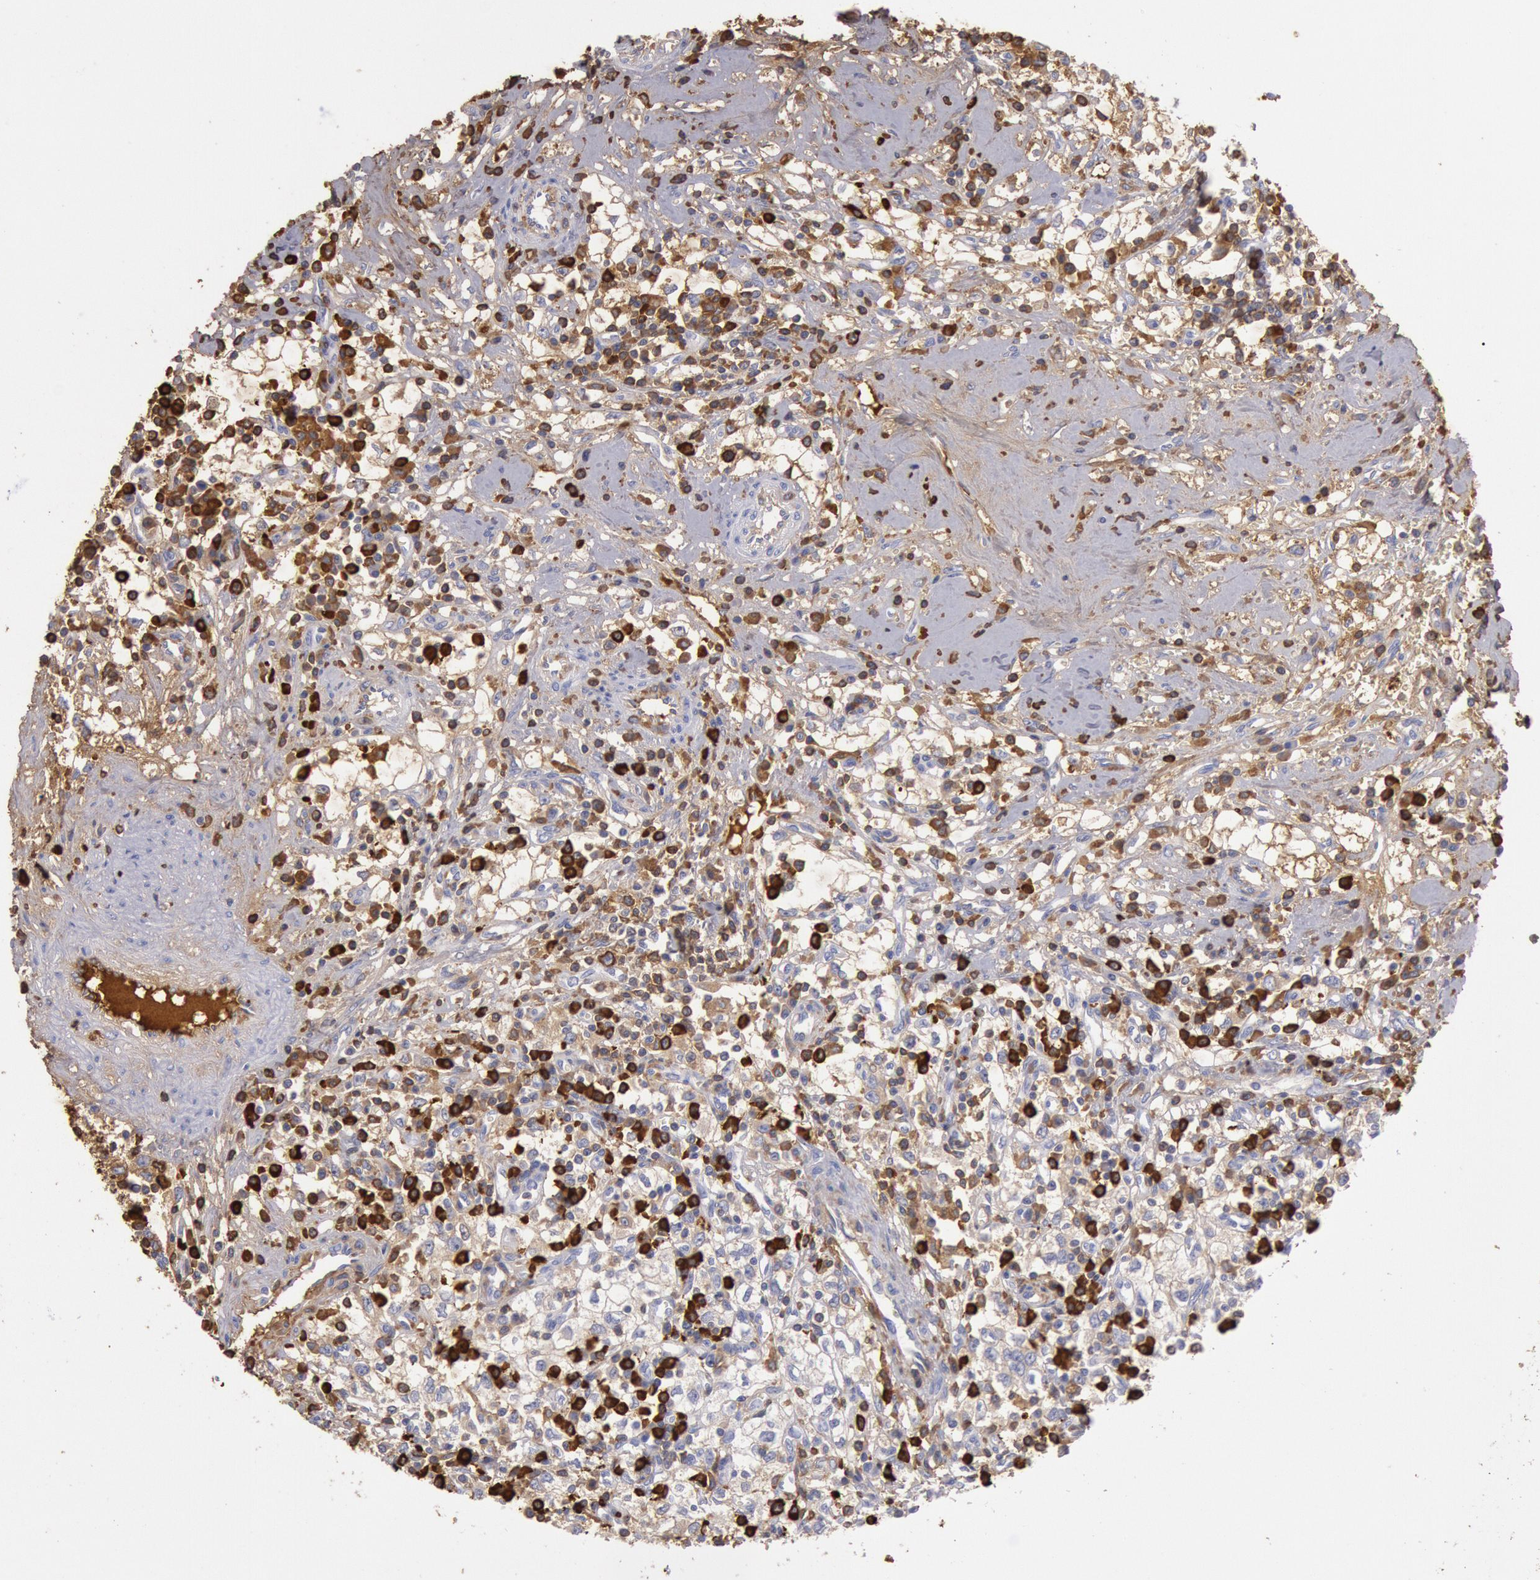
{"staining": {"intensity": "negative", "quantity": "none", "location": "none"}, "tissue": "renal cancer", "cell_type": "Tumor cells", "image_type": "cancer", "snomed": [{"axis": "morphology", "description": "Adenocarcinoma, NOS"}, {"axis": "topography", "description": "Kidney"}], "caption": "Tumor cells show no significant staining in renal cancer (adenocarcinoma). (DAB (3,3'-diaminobenzidine) IHC with hematoxylin counter stain).", "gene": "IGHA1", "patient": {"sex": "male", "age": 82}}